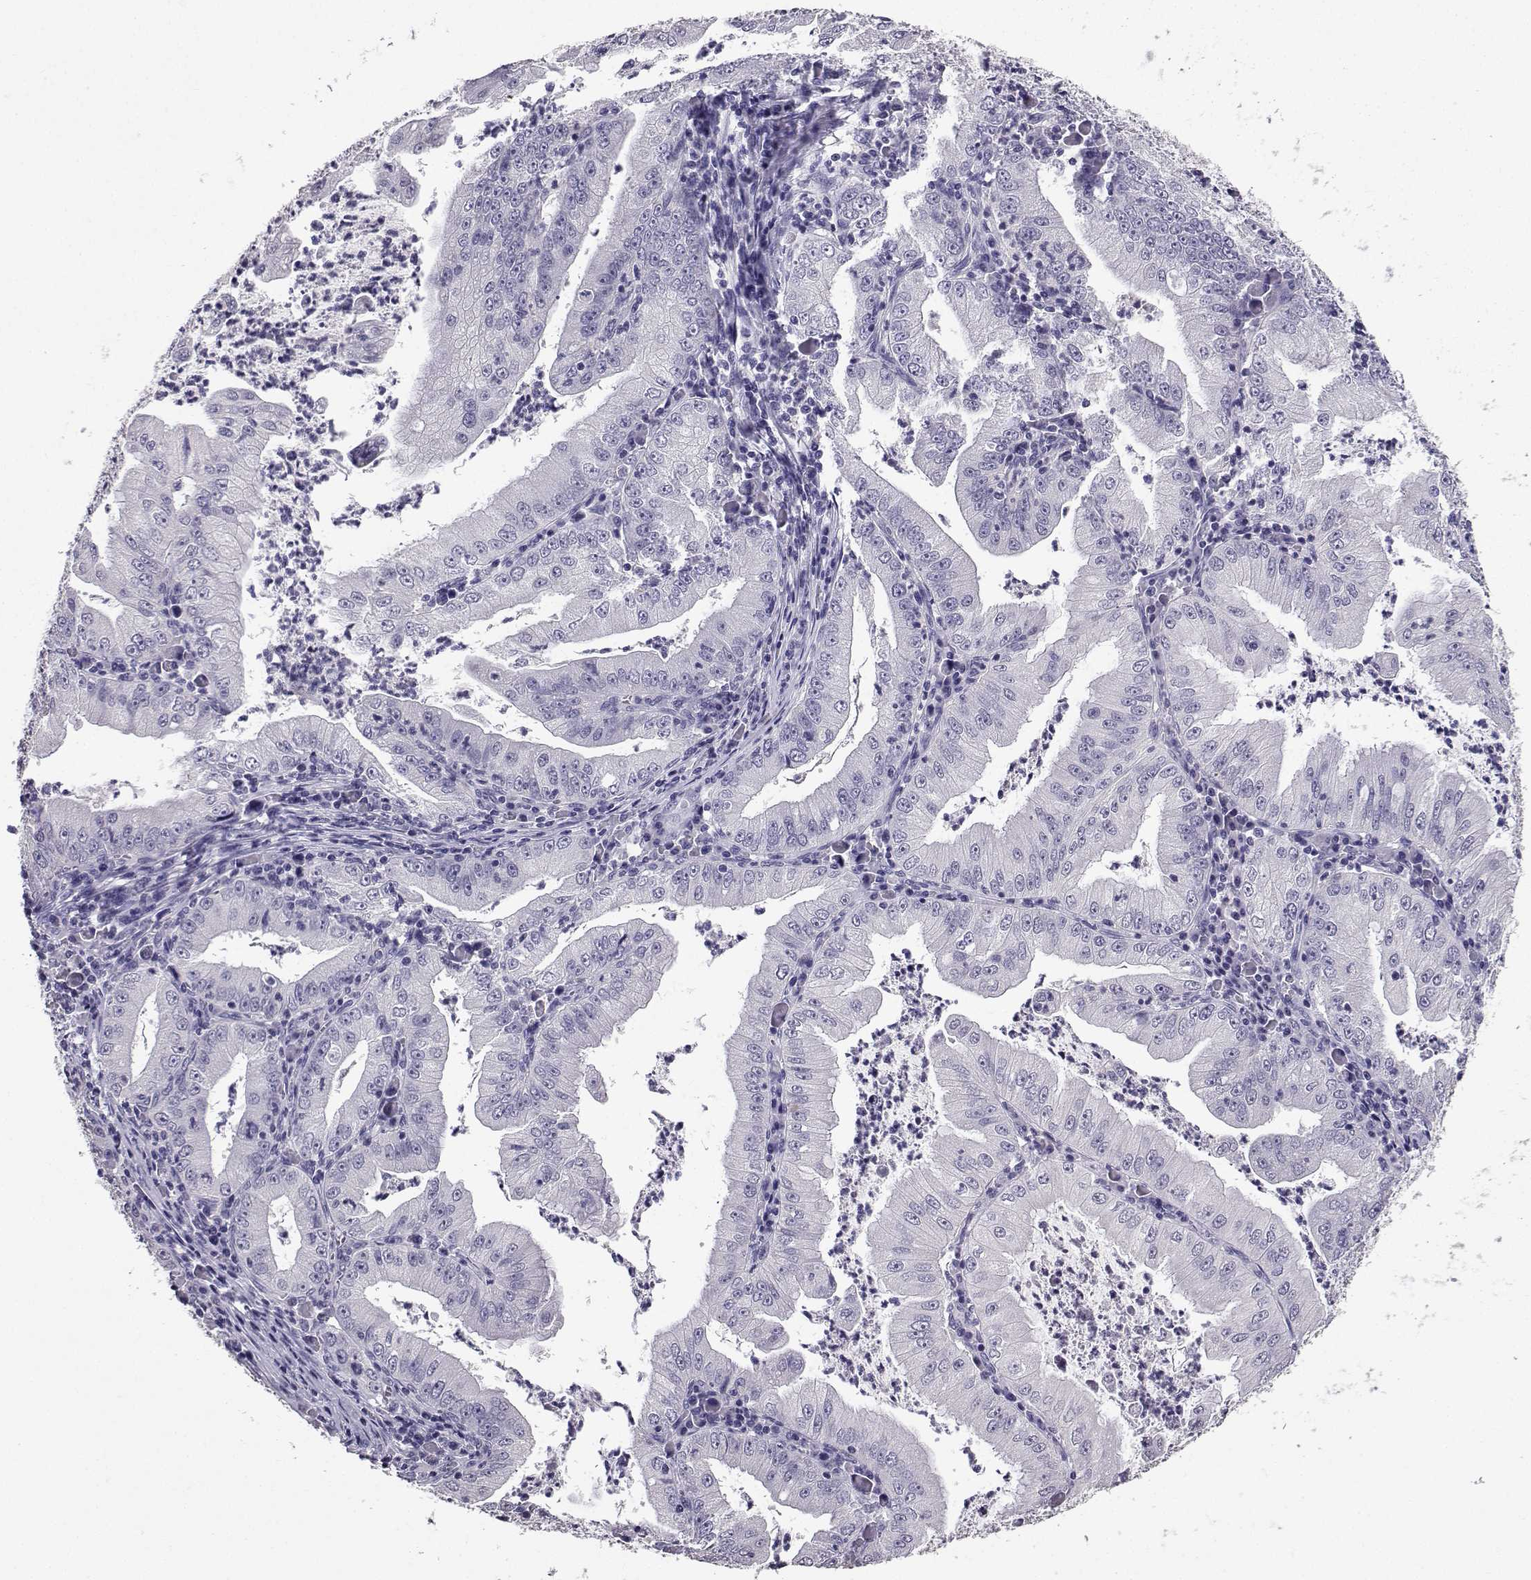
{"staining": {"intensity": "negative", "quantity": "none", "location": "none"}, "tissue": "stomach cancer", "cell_type": "Tumor cells", "image_type": "cancer", "snomed": [{"axis": "morphology", "description": "Adenocarcinoma, NOS"}, {"axis": "topography", "description": "Stomach"}], "caption": "Tumor cells show no significant protein staining in stomach cancer.", "gene": "SPAG11B", "patient": {"sex": "male", "age": 76}}